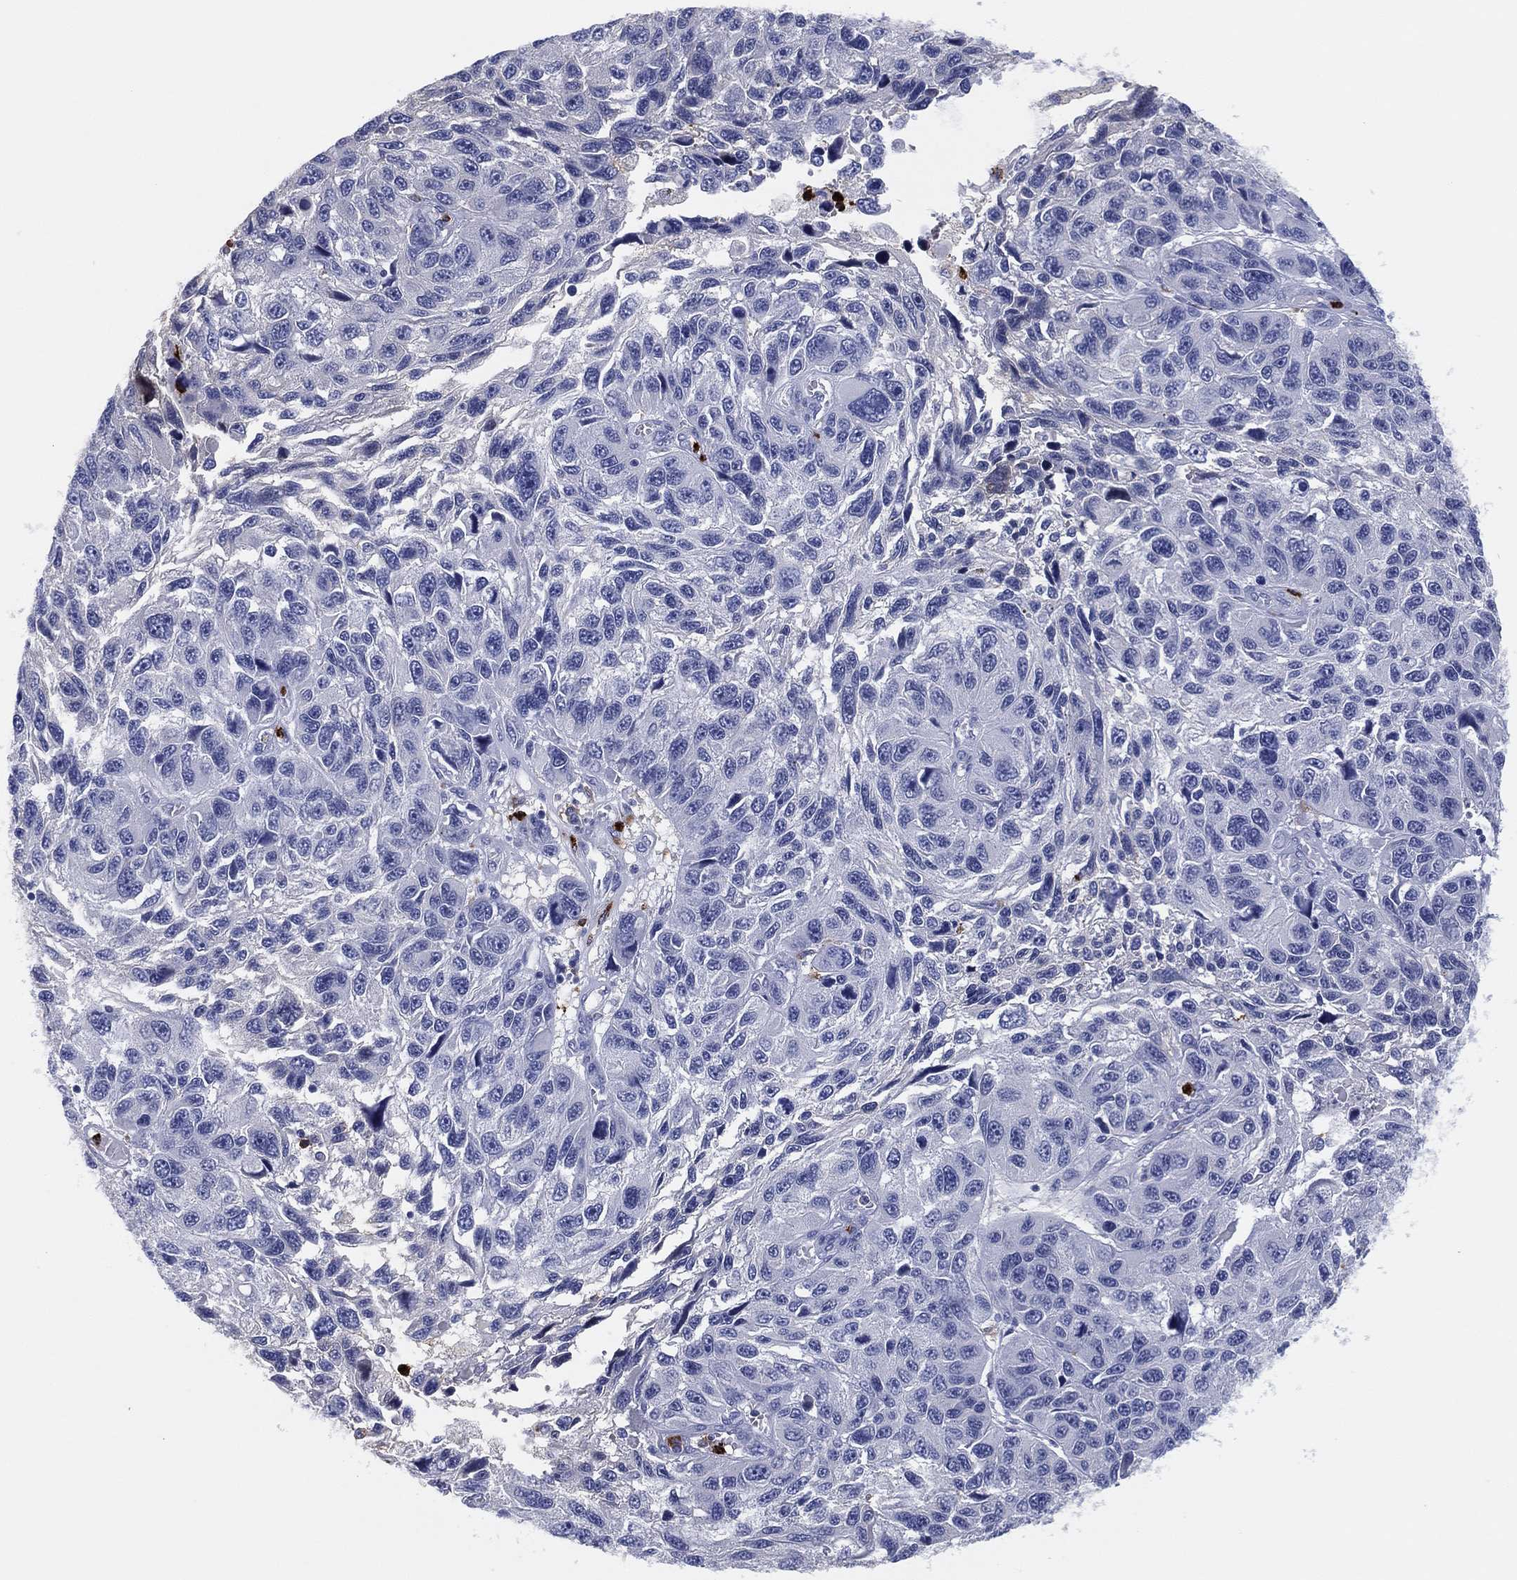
{"staining": {"intensity": "negative", "quantity": "none", "location": "none"}, "tissue": "melanoma", "cell_type": "Tumor cells", "image_type": "cancer", "snomed": [{"axis": "morphology", "description": "Malignant melanoma, NOS"}, {"axis": "topography", "description": "Skin"}], "caption": "Malignant melanoma stained for a protein using immunohistochemistry (IHC) exhibits no staining tumor cells.", "gene": "PLAC8", "patient": {"sex": "male", "age": 53}}